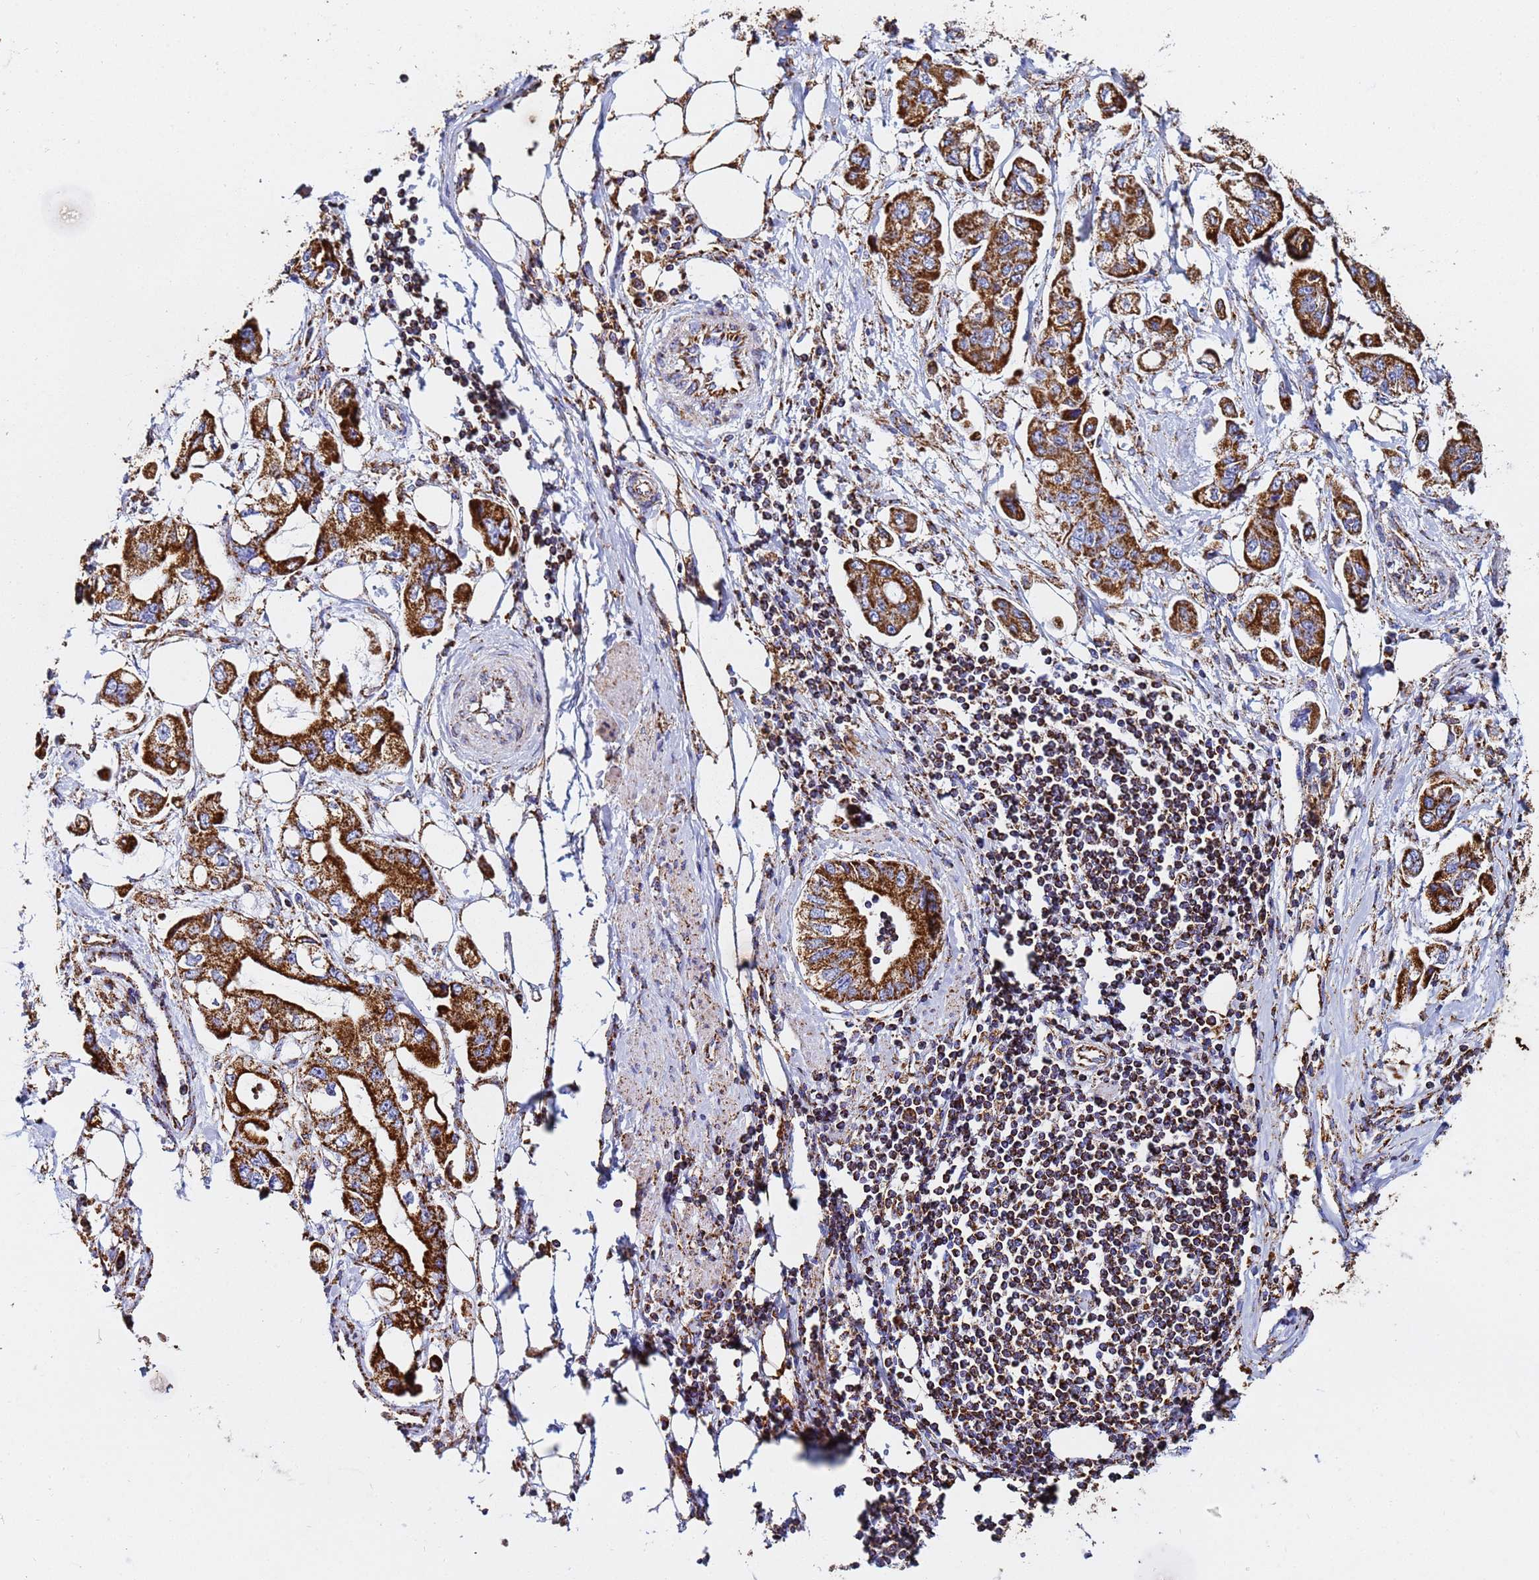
{"staining": {"intensity": "strong", "quantity": ">75%", "location": "cytoplasmic/membranous"}, "tissue": "stomach cancer", "cell_type": "Tumor cells", "image_type": "cancer", "snomed": [{"axis": "morphology", "description": "Adenocarcinoma, NOS"}, {"axis": "topography", "description": "Stomach"}], "caption": "Immunohistochemistry (IHC) photomicrograph of neoplastic tissue: stomach cancer stained using IHC demonstrates high levels of strong protein expression localized specifically in the cytoplasmic/membranous of tumor cells, appearing as a cytoplasmic/membranous brown color.", "gene": "PHB2", "patient": {"sex": "male", "age": 62}}